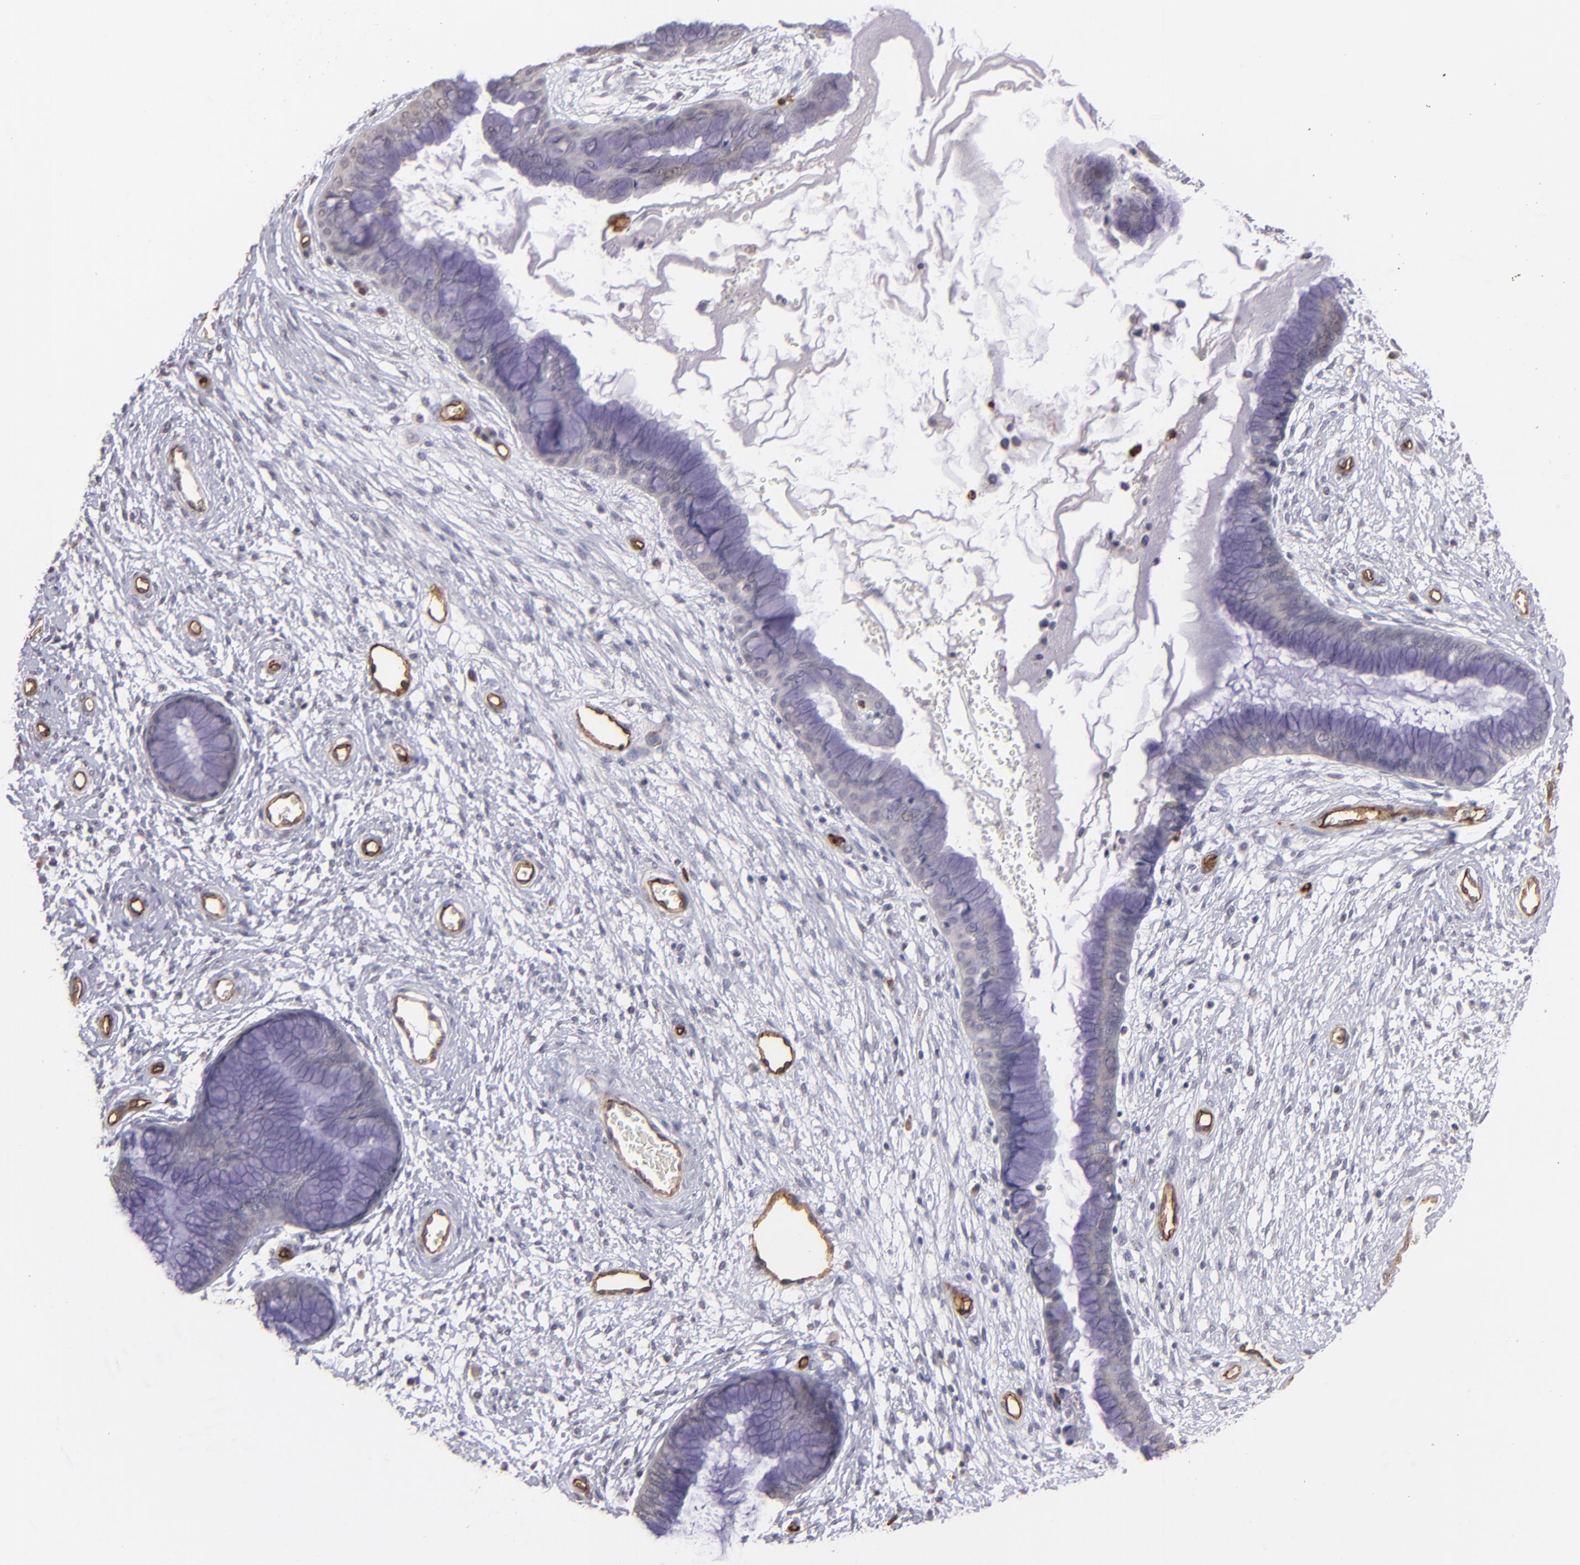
{"staining": {"intensity": "negative", "quantity": "none", "location": "none"}, "tissue": "cervix", "cell_type": "Glandular cells", "image_type": "normal", "snomed": [{"axis": "morphology", "description": "Normal tissue, NOS"}, {"axis": "topography", "description": "Cervix"}], "caption": "Immunohistochemistry (IHC) micrograph of unremarkable cervix: human cervix stained with DAB (3,3'-diaminobenzidine) displays no significant protein staining in glandular cells.", "gene": "DYSF", "patient": {"sex": "female", "age": 55}}